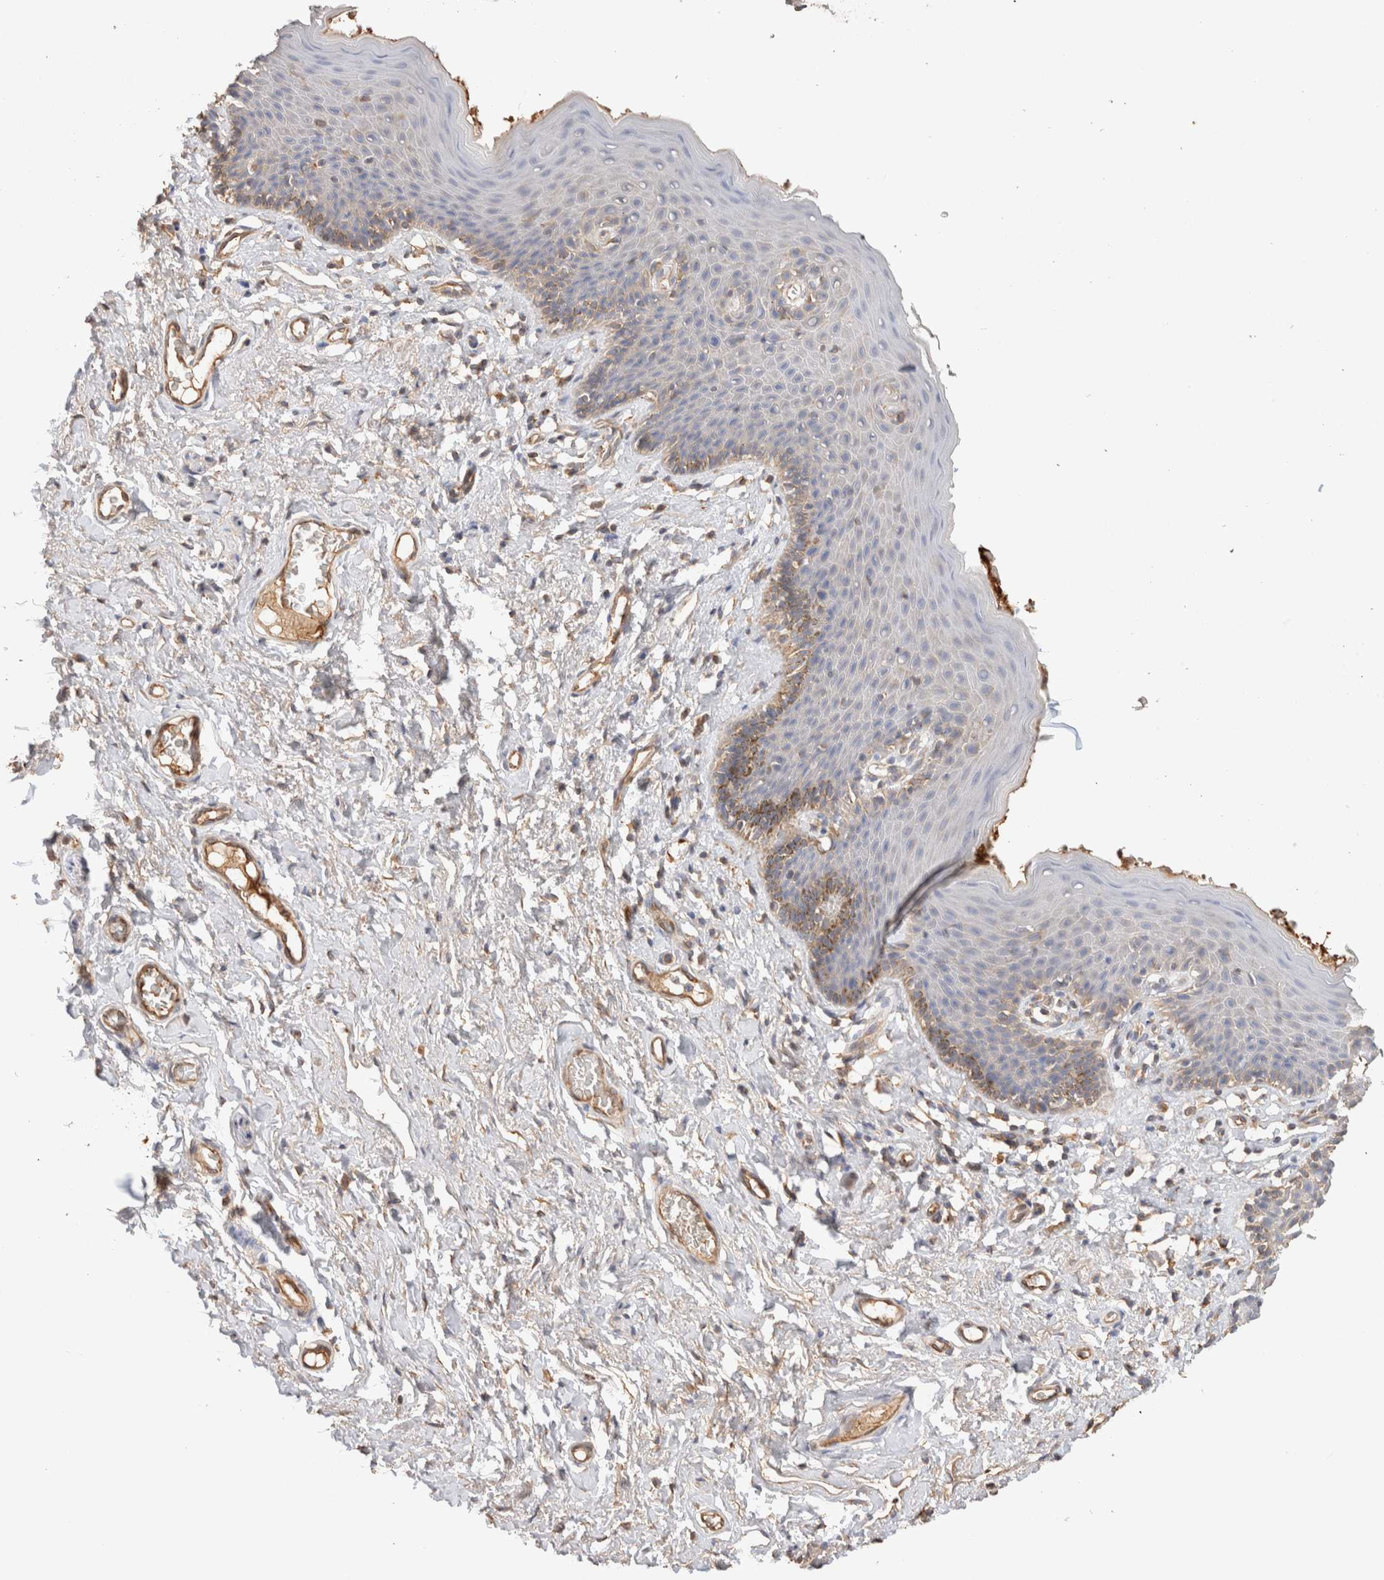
{"staining": {"intensity": "moderate", "quantity": "<25%", "location": "cytoplasmic/membranous"}, "tissue": "skin", "cell_type": "Epidermal cells", "image_type": "normal", "snomed": [{"axis": "morphology", "description": "Normal tissue, NOS"}, {"axis": "topography", "description": "Vulva"}], "caption": "Epidermal cells show low levels of moderate cytoplasmic/membranous staining in approximately <25% of cells in unremarkable human skin. (DAB (3,3'-diaminobenzidine) IHC with brightfield microscopy, high magnification).", "gene": "PROS1", "patient": {"sex": "female", "age": 66}}